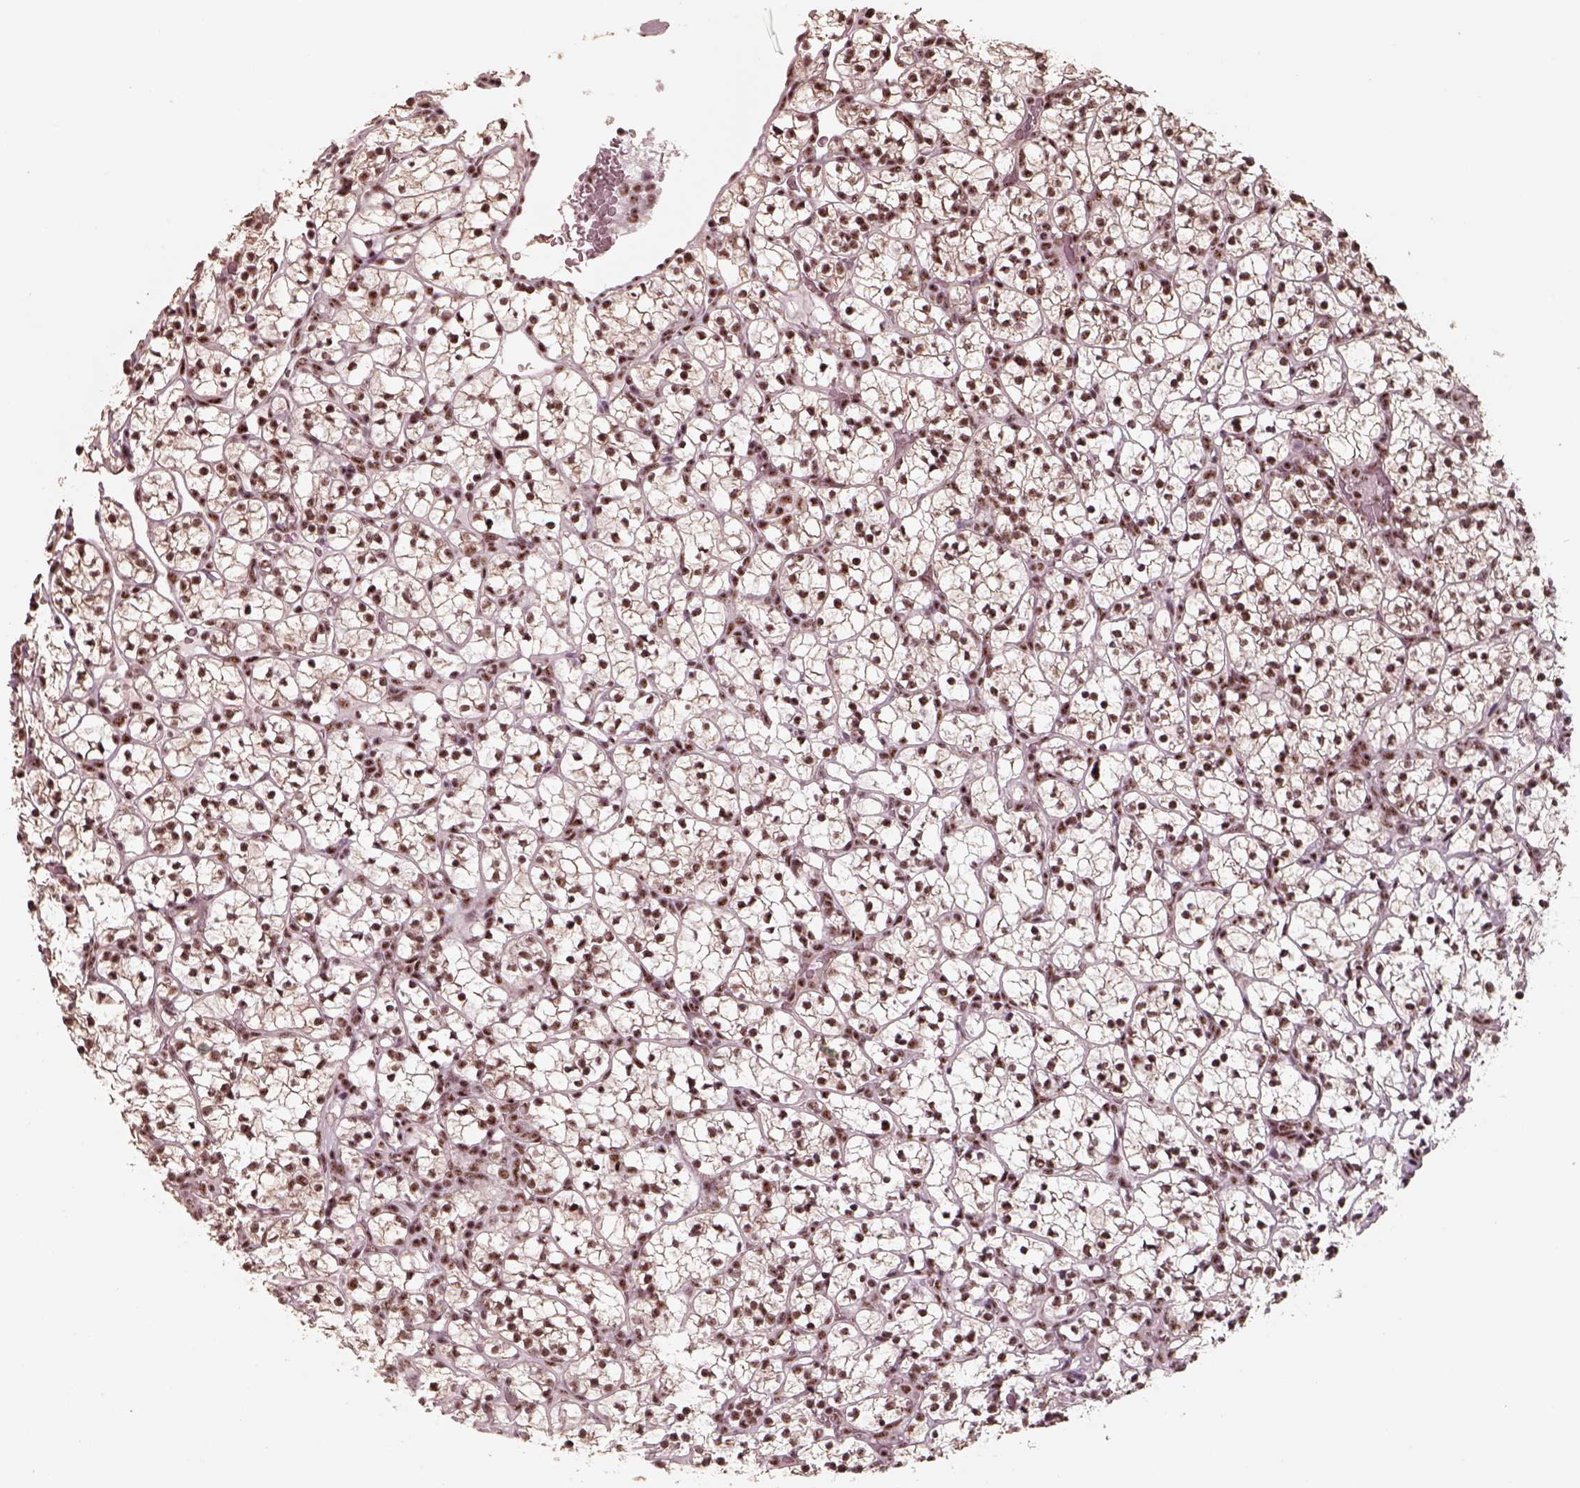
{"staining": {"intensity": "strong", "quantity": ">75%", "location": "nuclear"}, "tissue": "renal cancer", "cell_type": "Tumor cells", "image_type": "cancer", "snomed": [{"axis": "morphology", "description": "Adenocarcinoma, NOS"}, {"axis": "topography", "description": "Kidney"}], "caption": "Renal cancer stained with a brown dye displays strong nuclear positive positivity in about >75% of tumor cells.", "gene": "ATXN7L3", "patient": {"sex": "female", "age": 89}}